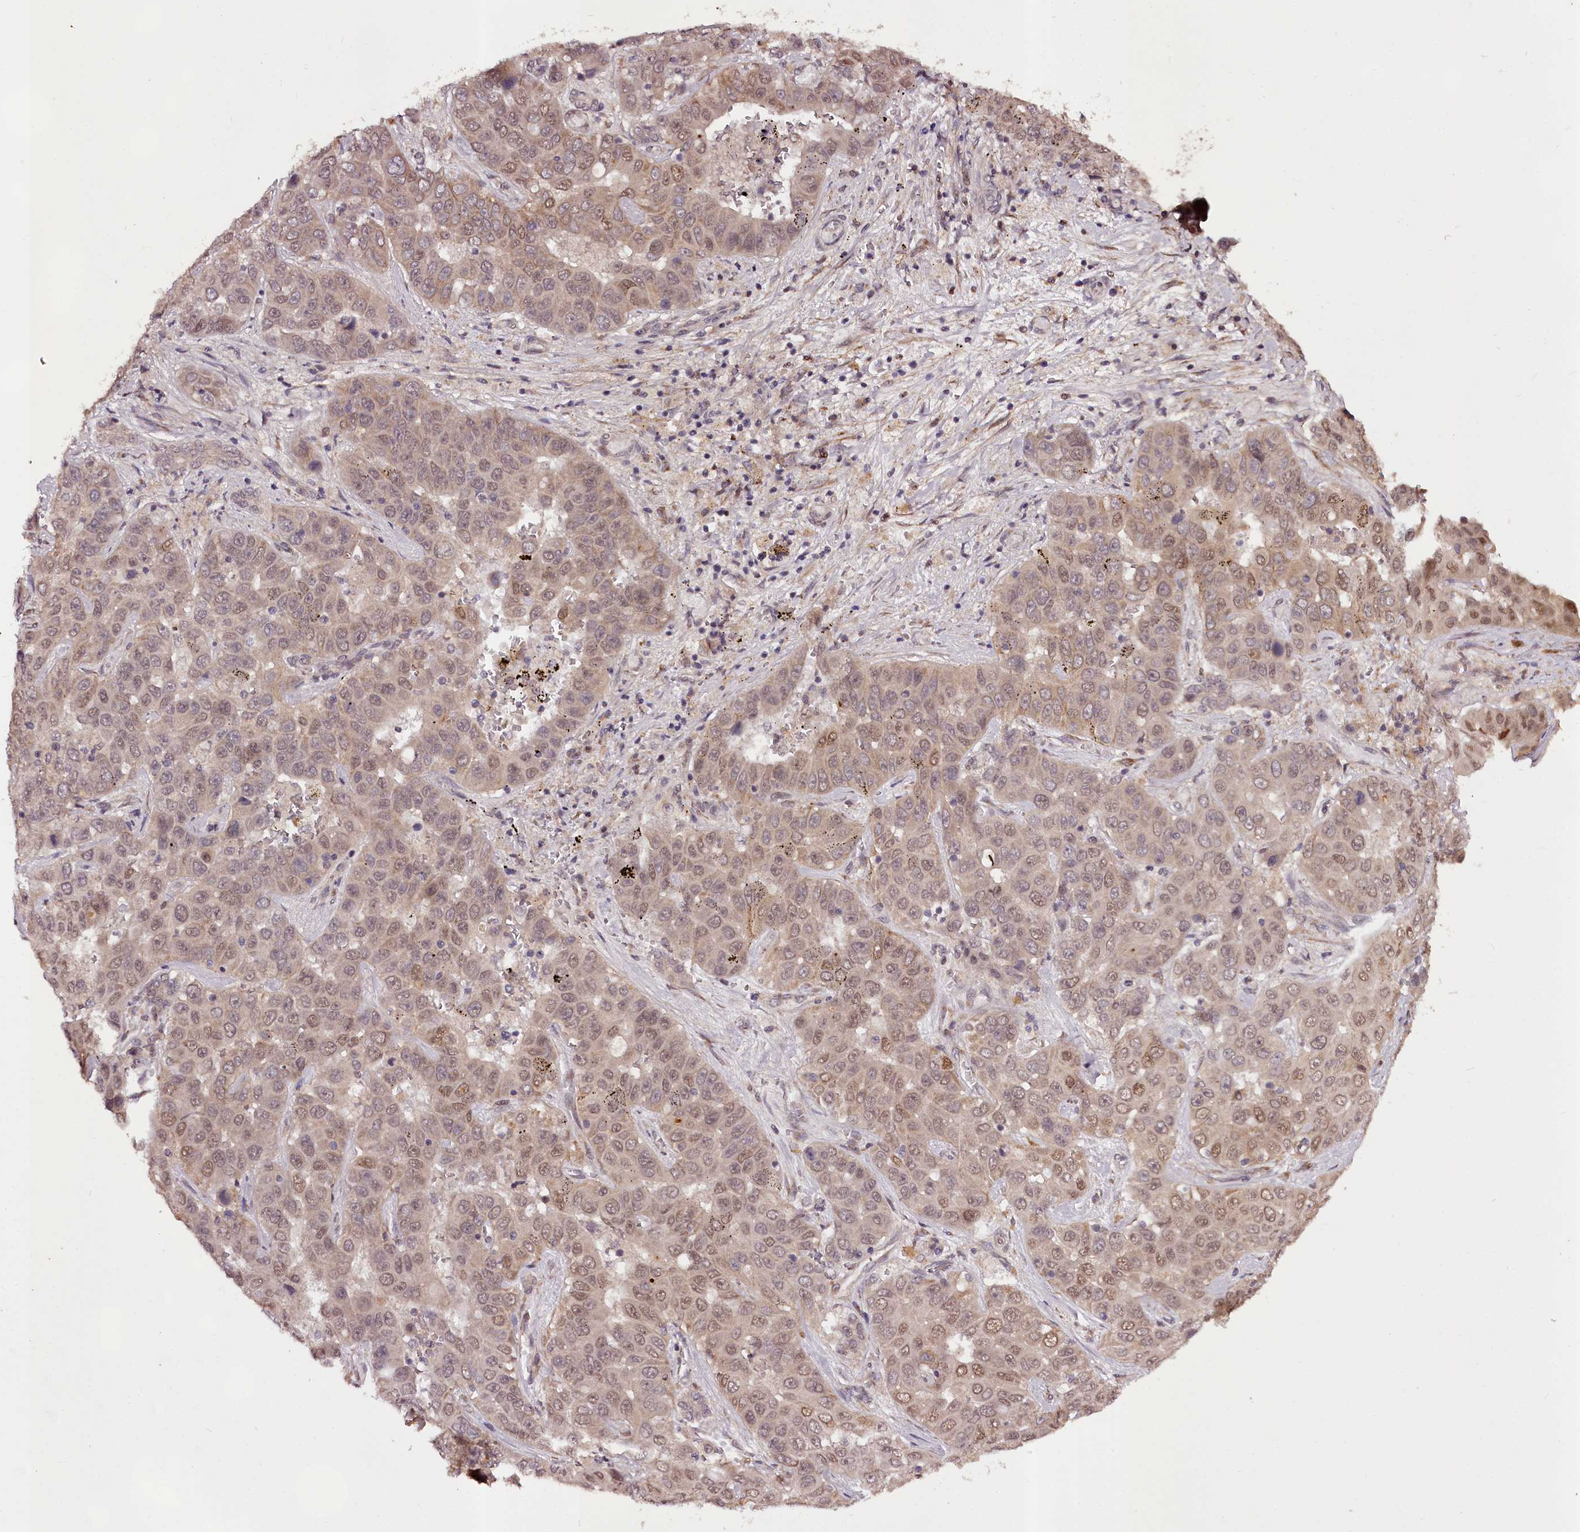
{"staining": {"intensity": "moderate", "quantity": ">75%", "location": "nuclear"}, "tissue": "liver cancer", "cell_type": "Tumor cells", "image_type": "cancer", "snomed": [{"axis": "morphology", "description": "Cholangiocarcinoma"}, {"axis": "topography", "description": "Liver"}], "caption": "This is a micrograph of IHC staining of liver cancer, which shows moderate positivity in the nuclear of tumor cells.", "gene": "MAML3", "patient": {"sex": "female", "age": 52}}